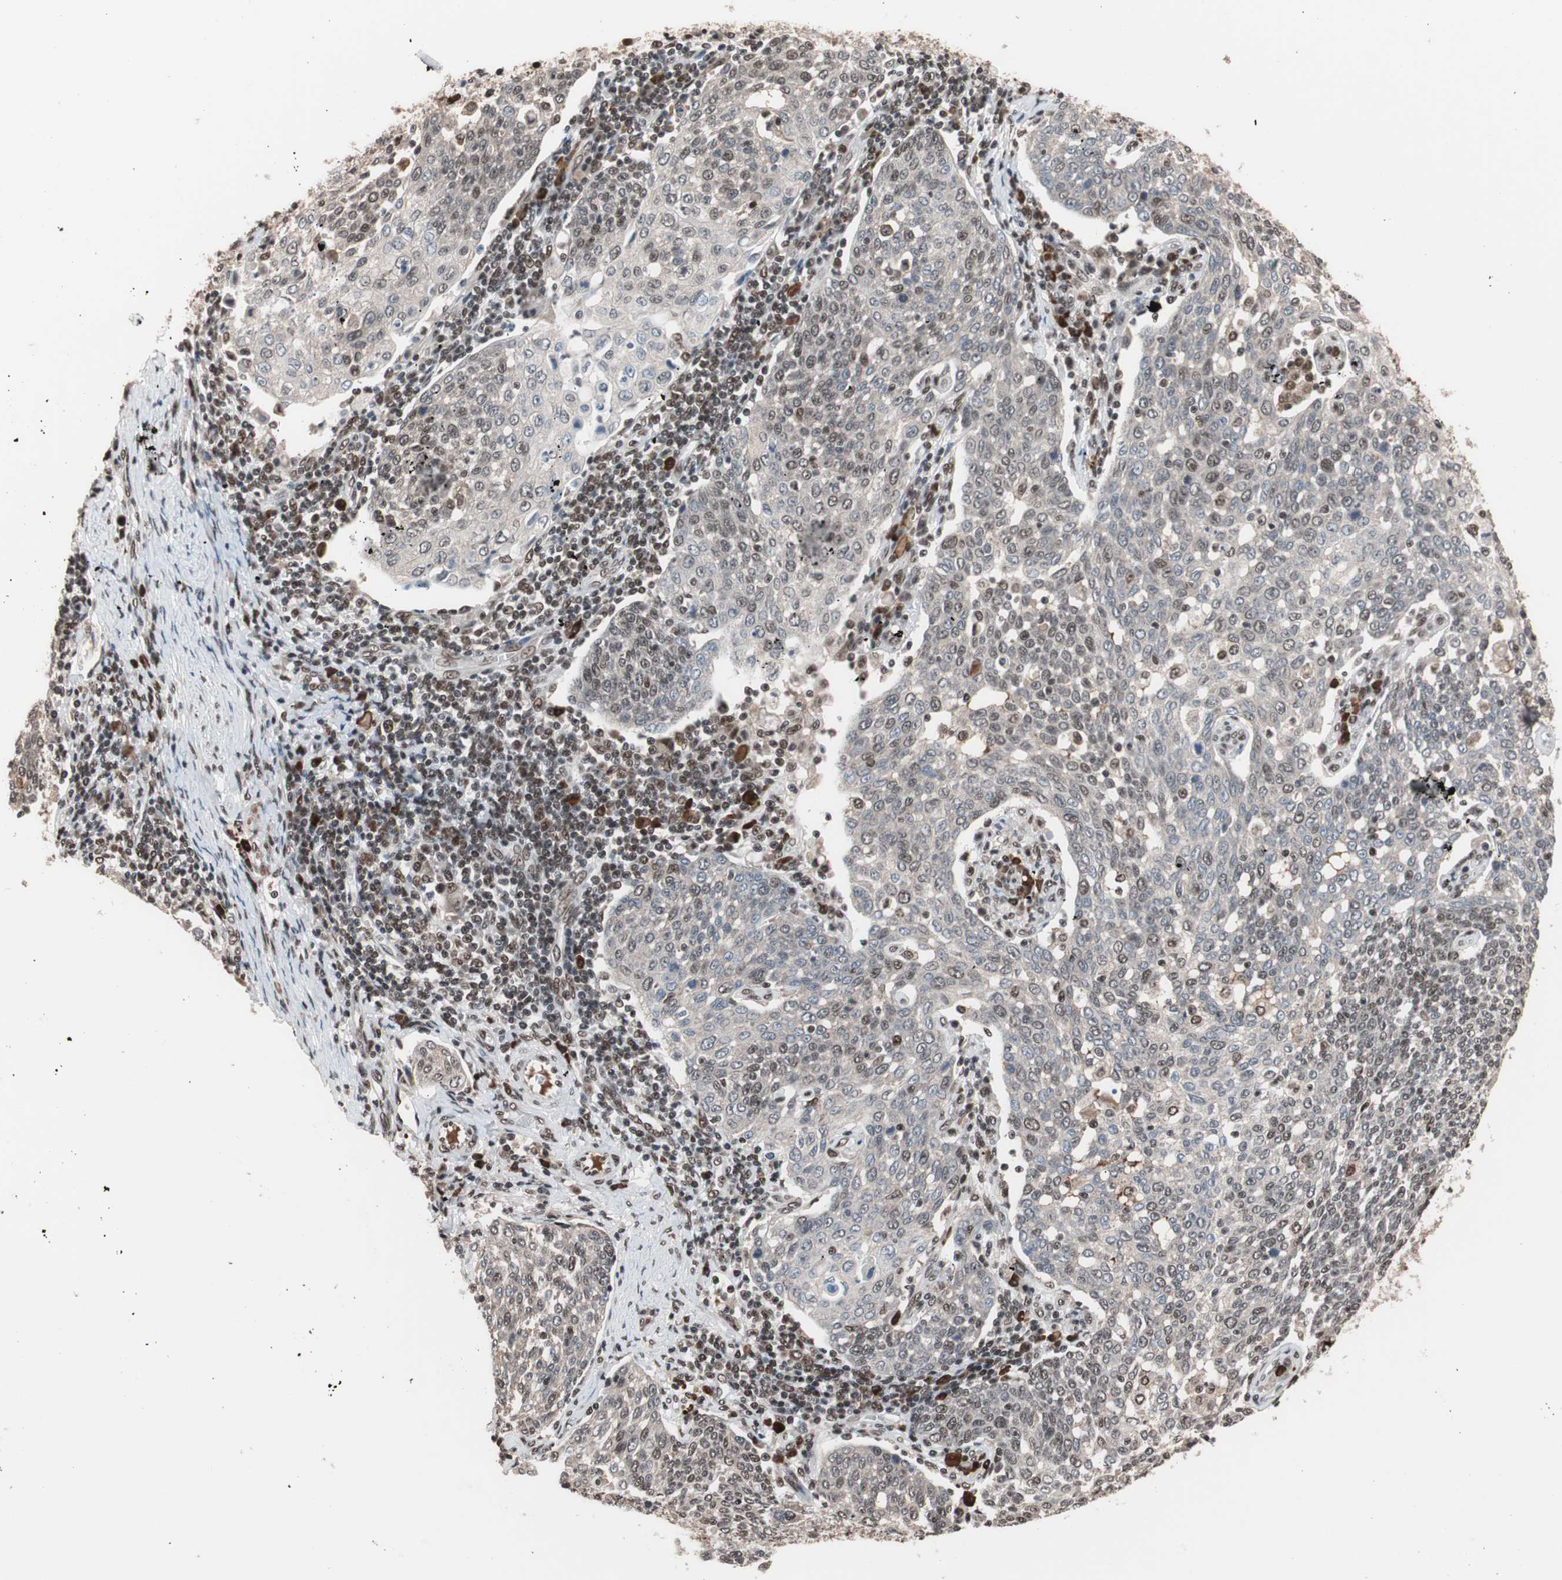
{"staining": {"intensity": "moderate", "quantity": "25%-75%", "location": "nuclear"}, "tissue": "cervical cancer", "cell_type": "Tumor cells", "image_type": "cancer", "snomed": [{"axis": "morphology", "description": "Squamous cell carcinoma, NOS"}, {"axis": "topography", "description": "Cervix"}], "caption": "This micrograph reveals IHC staining of human cervical cancer (squamous cell carcinoma), with medium moderate nuclear staining in about 25%-75% of tumor cells.", "gene": "CHAMP1", "patient": {"sex": "female", "age": 34}}